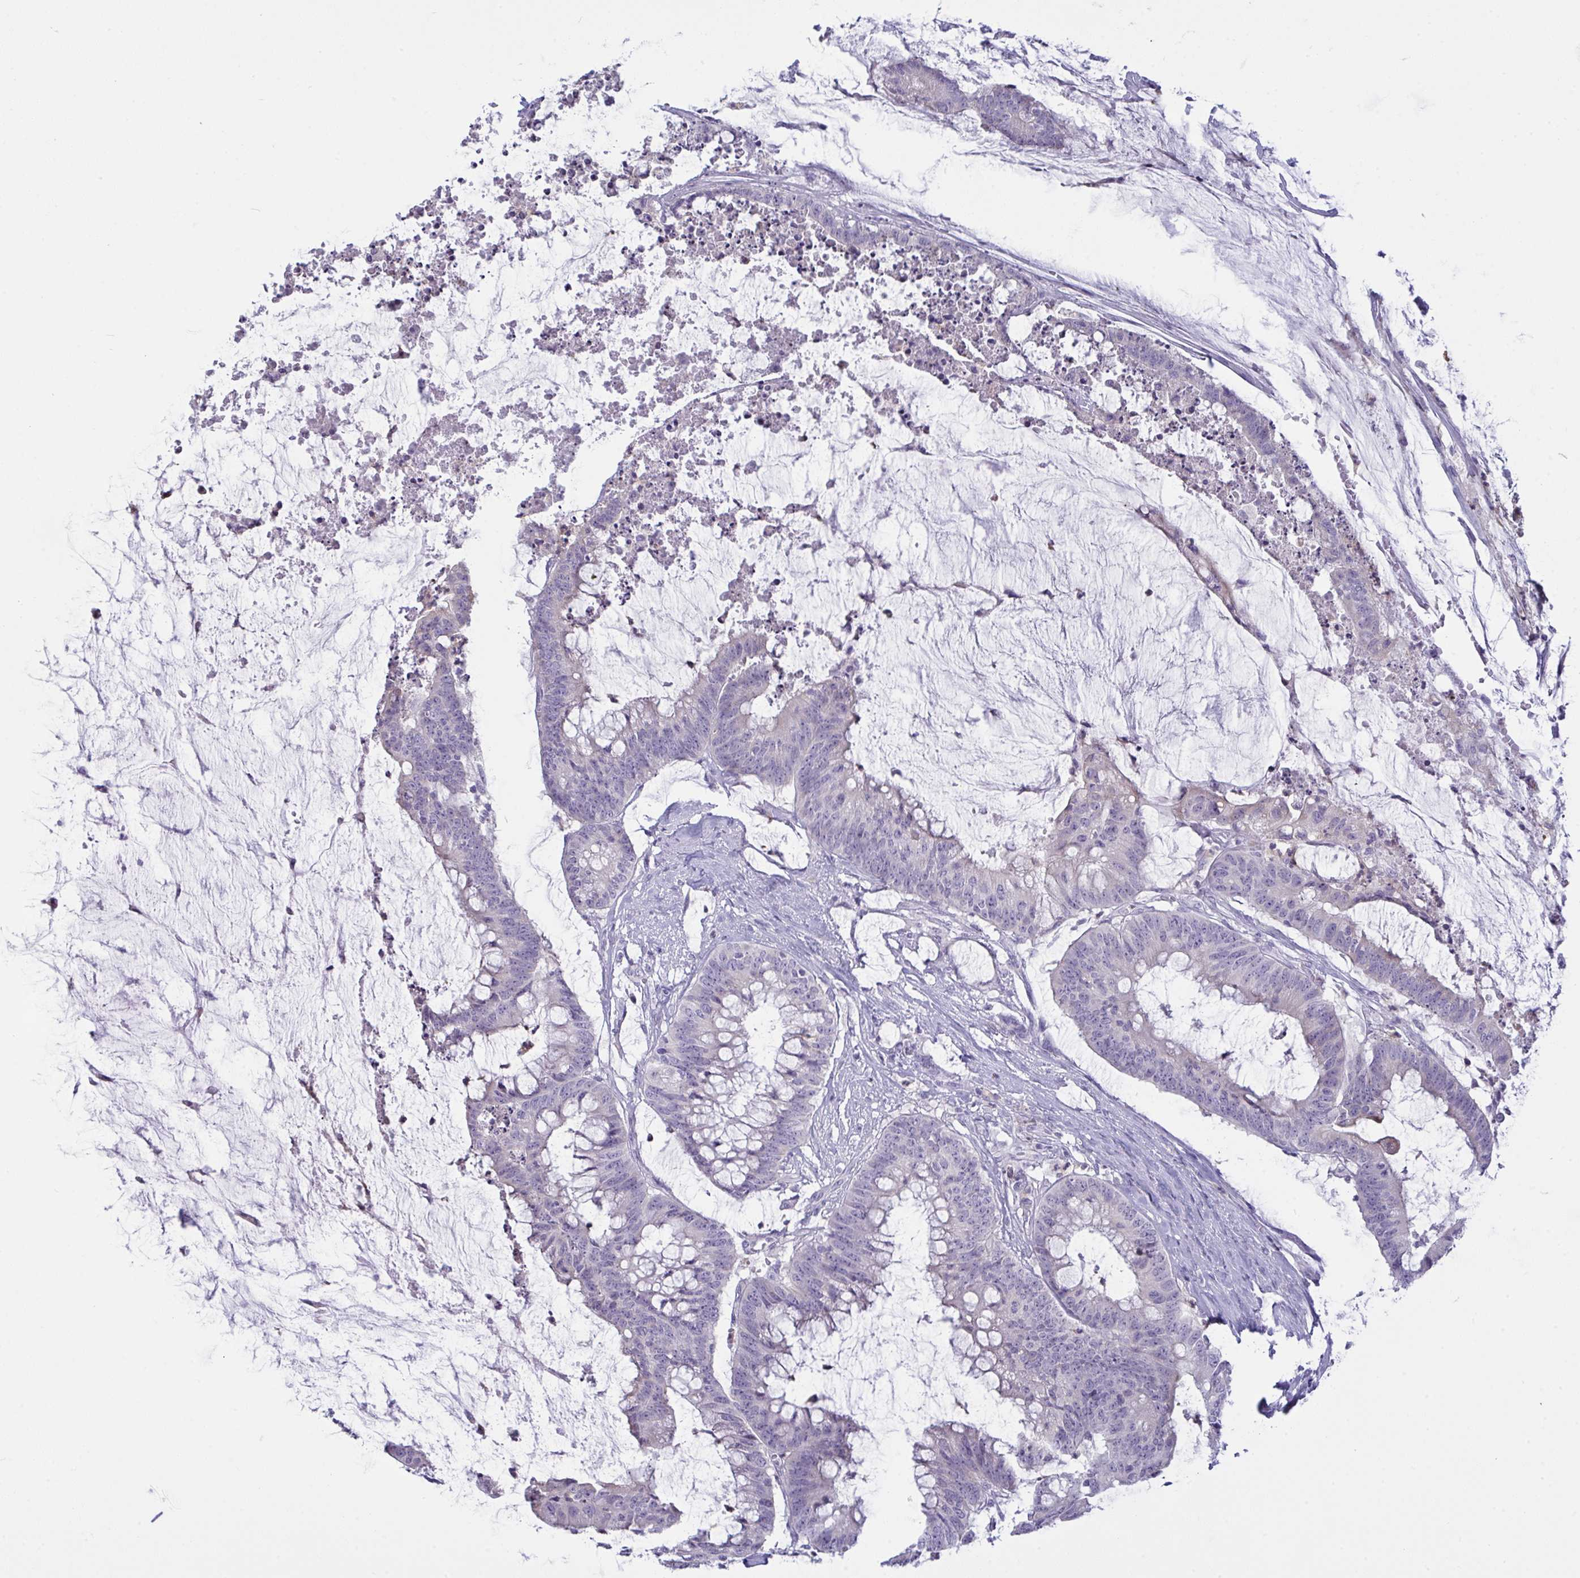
{"staining": {"intensity": "negative", "quantity": "none", "location": "none"}, "tissue": "colorectal cancer", "cell_type": "Tumor cells", "image_type": "cancer", "snomed": [{"axis": "morphology", "description": "Adenocarcinoma, NOS"}, {"axis": "topography", "description": "Colon"}], "caption": "Colorectal adenocarcinoma was stained to show a protein in brown. There is no significant positivity in tumor cells.", "gene": "TENT5D", "patient": {"sex": "male", "age": 62}}